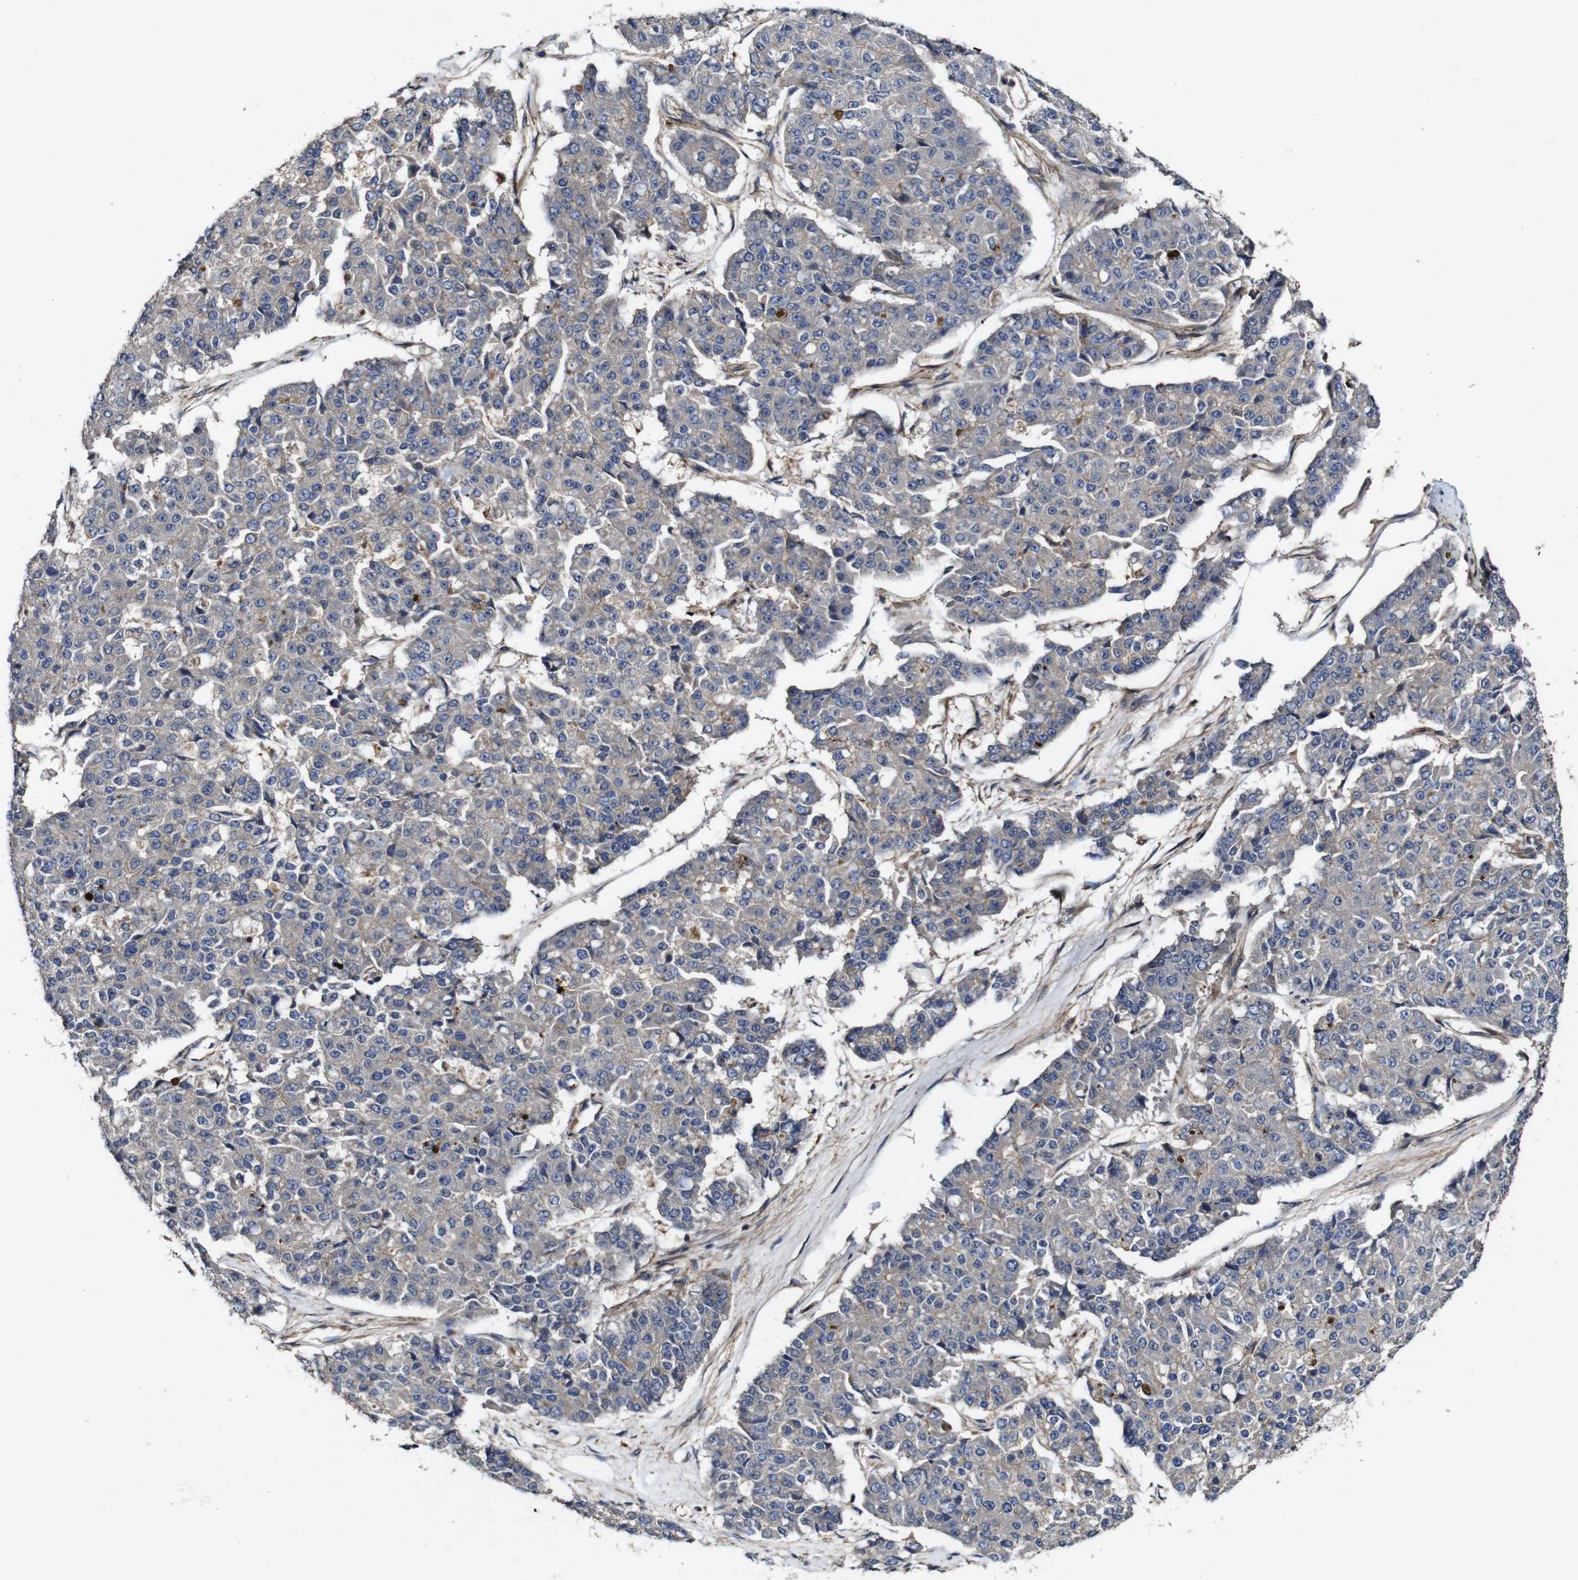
{"staining": {"intensity": "weak", "quantity": "<25%", "location": "cytoplasmic/membranous"}, "tissue": "pancreatic cancer", "cell_type": "Tumor cells", "image_type": "cancer", "snomed": [{"axis": "morphology", "description": "Adenocarcinoma, NOS"}, {"axis": "topography", "description": "Pancreas"}], "caption": "Tumor cells are negative for protein expression in human pancreatic cancer (adenocarcinoma).", "gene": "GSDME", "patient": {"sex": "male", "age": 50}}